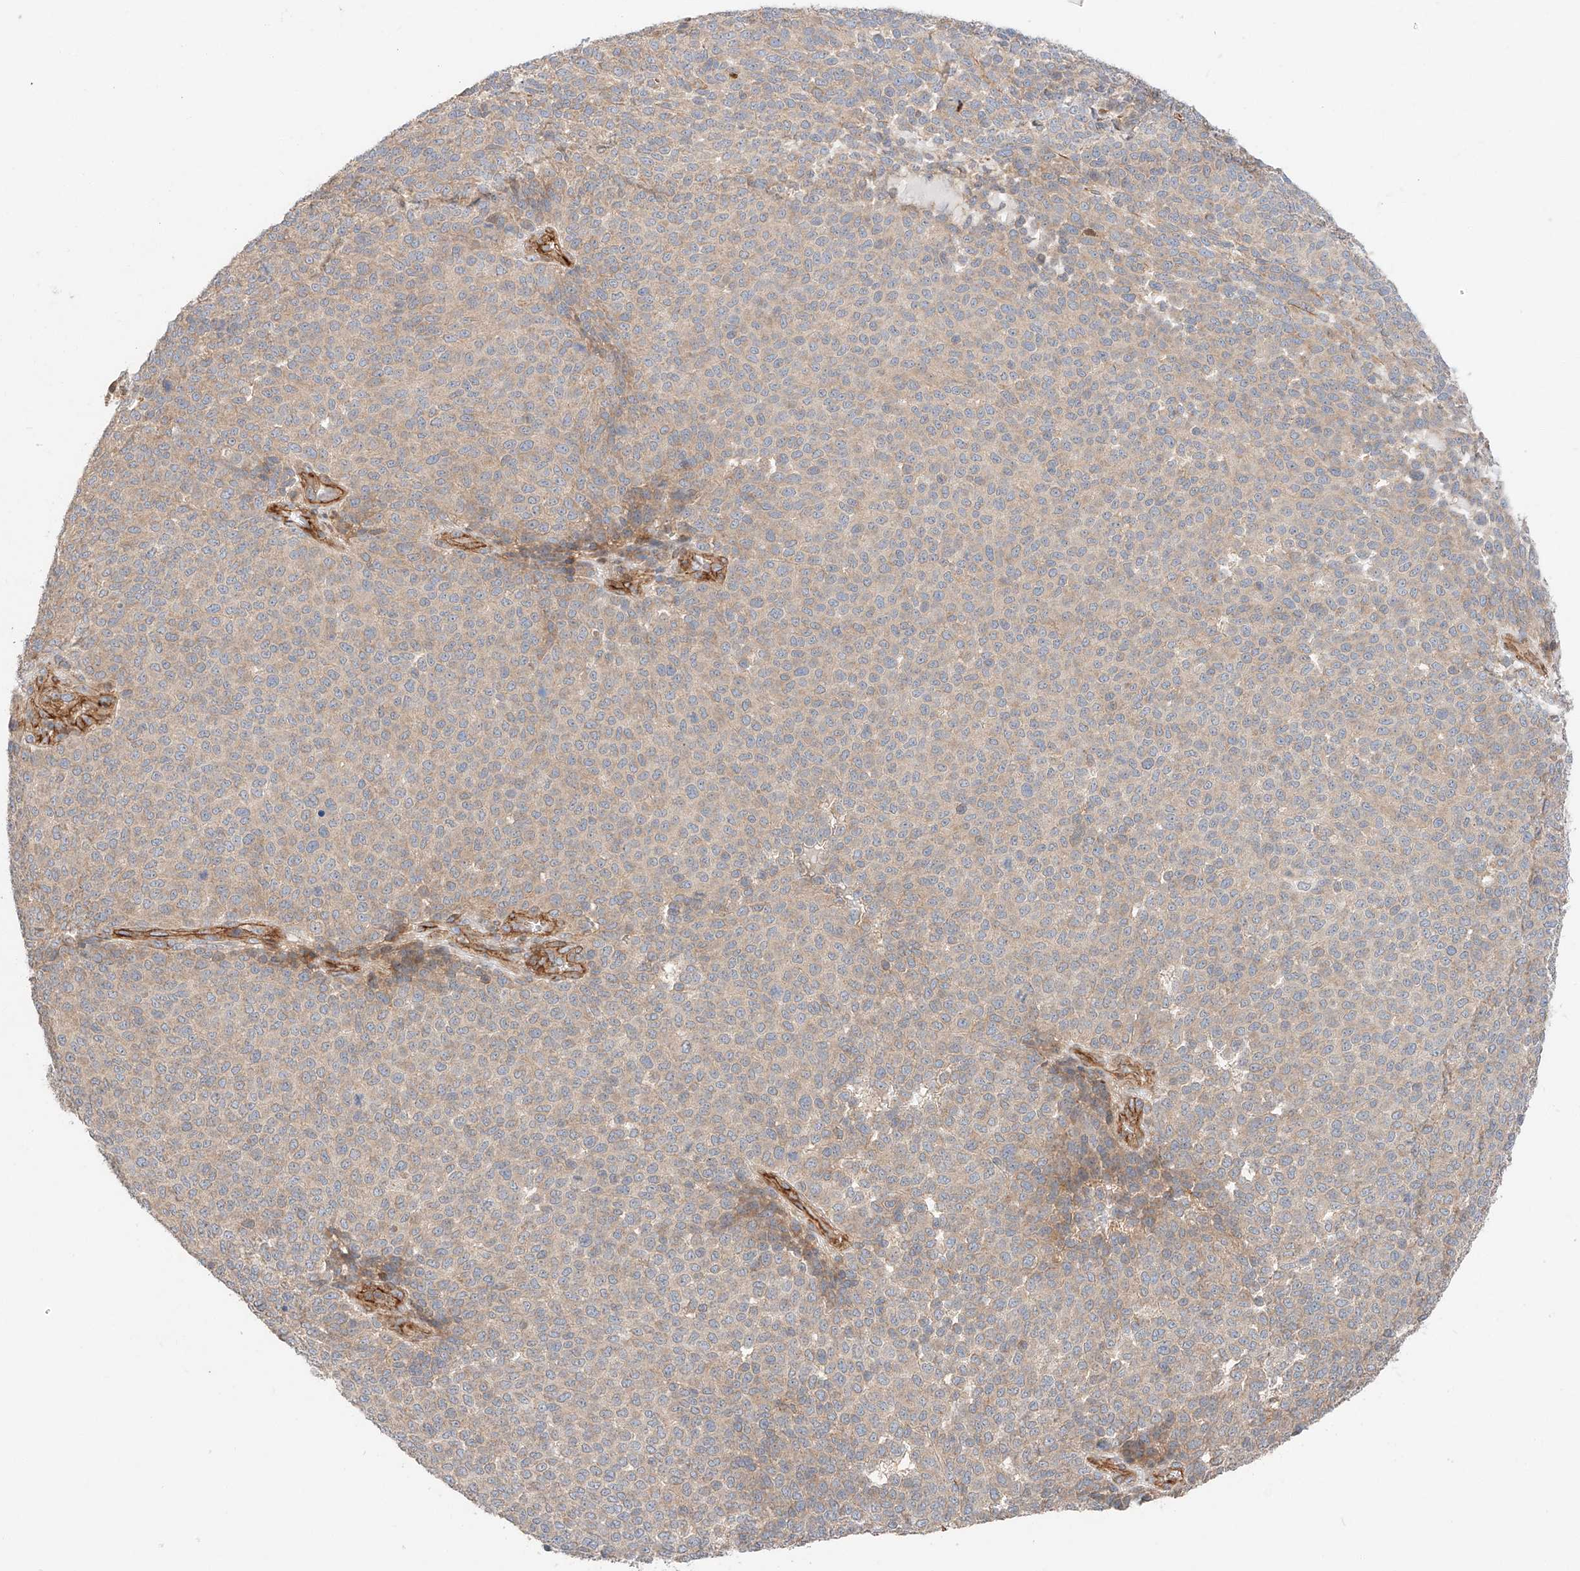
{"staining": {"intensity": "weak", "quantity": "25%-75%", "location": "cytoplasmic/membranous"}, "tissue": "melanoma", "cell_type": "Tumor cells", "image_type": "cancer", "snomed": [{"axis": "morphology", "description": "Malignant melanoma, NOS"}, {"axis": "topography", "description": "Skin"}], "caption": "Protein expression analysis of malignant melanoma displays weak cytoplasmic/membranous expression in about 25%-75% of tumor cells. The staining was performed using DAB (3,3'-diaminobenzidine), with brown indicating positive protein expression. Nuclei are stained blue with hematoxylin.", "gene": "MINDY4", "patient": {"sex": "male", "age": 49}}